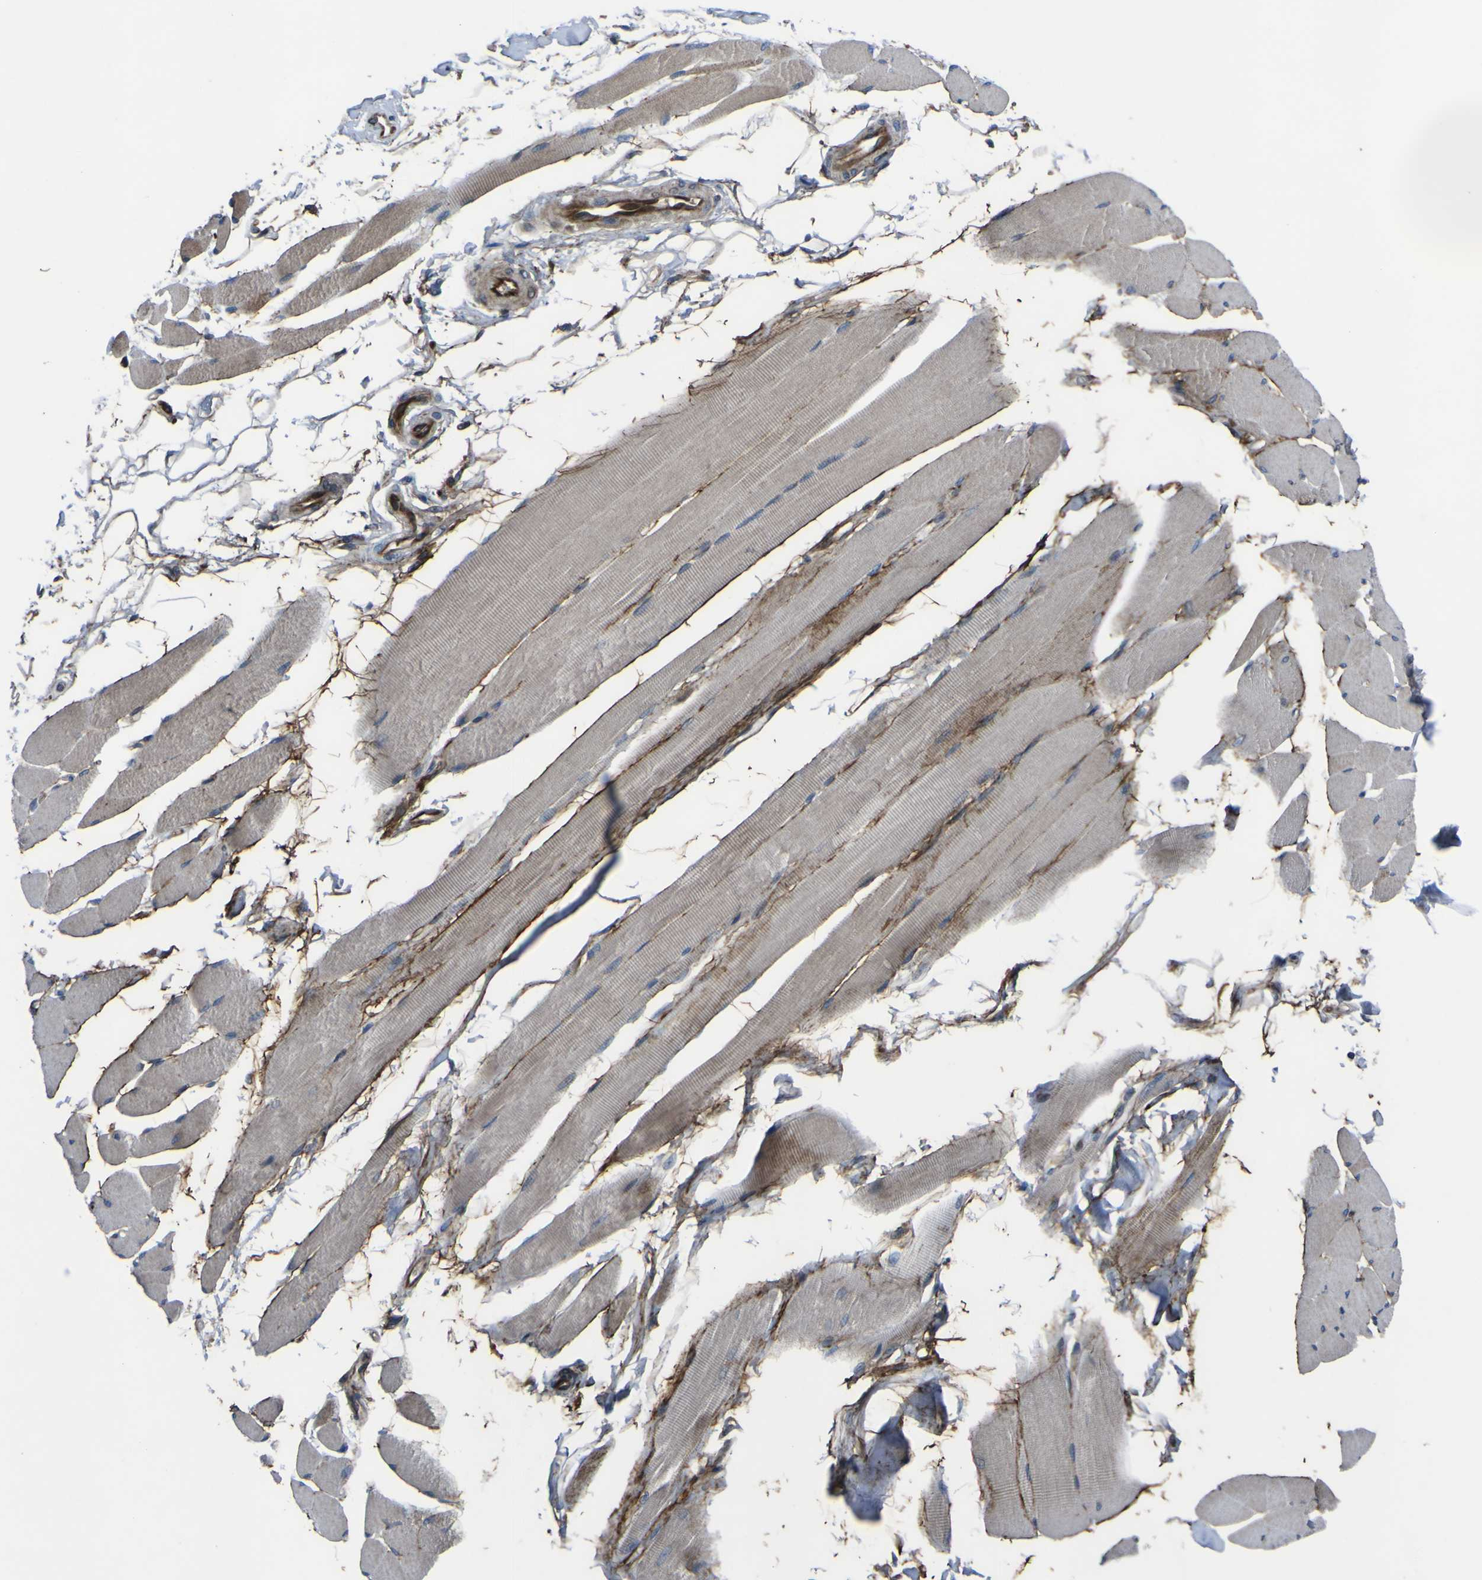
{"staining": {"intensity": "weak", "quantity": ">75%", "location": "cytoplasmic/membranous"}, "tissue": "skeletal muscle", "cell_type": "Myocytes", "image_type": "normal", "snomed": [{"axis": "morphology", "description": "Normal tissue, NOS"}, {"axis": "topography", "description": "Skeletal muscle"}, {"axis": "topography", "description": "Peripheral nerve tissue"}], "caption": "Protein staining exhibits weak cytoplasmic/membranous expression in about >75% of myocytes in unremarkable skeletal muscle.", "gene": "GPLD1", "patient": {"sex": "female", "age": 84}}